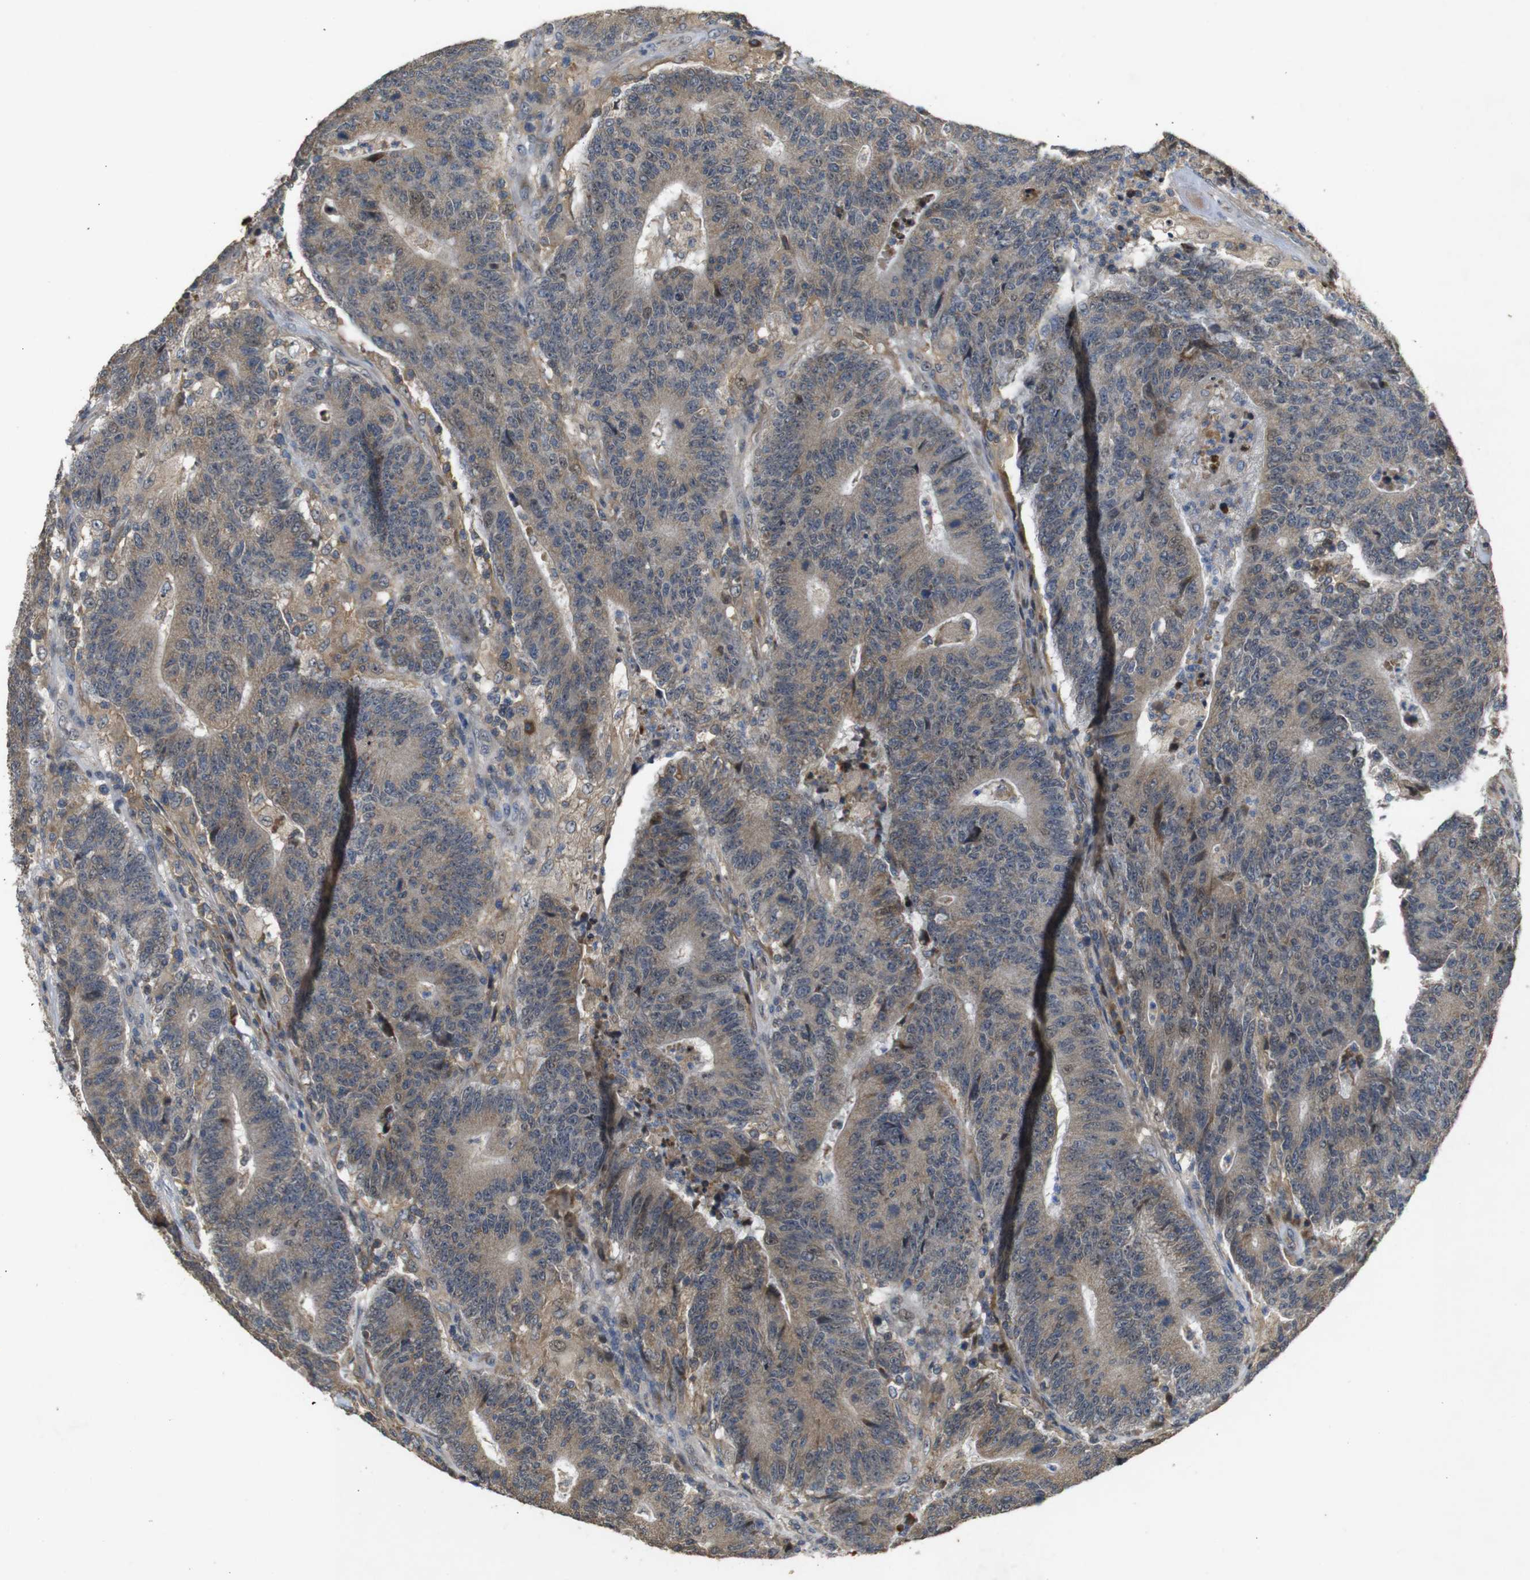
{"staining": {"intensity": "weak", "quantity": ">75%", "location": "cytoplasmic/membranous"}, "tissue": "colorectal cancer", "cell_type": "Tumor cells", "image_type": "cancer", "snomed": [{"axis": "morphology", "description": "Normal tissue, NOS"}, {"axis": "morphology", "description": "Adenocarcinoma, NOS"}, {"axis": "topography", "description": "Colon"}], "caption": "Colorectal cancer (adenocarcinoma) stained with DAB immunohistochemistry exhibits low levels of weak cytoplasmic/membranous staining in about >75% of tumor cells. (DAB IHC, brown staining for protein, blue staining for nuclei).", "gene": "MAGI2", "patient": {"sex": "female", "age": 75}}